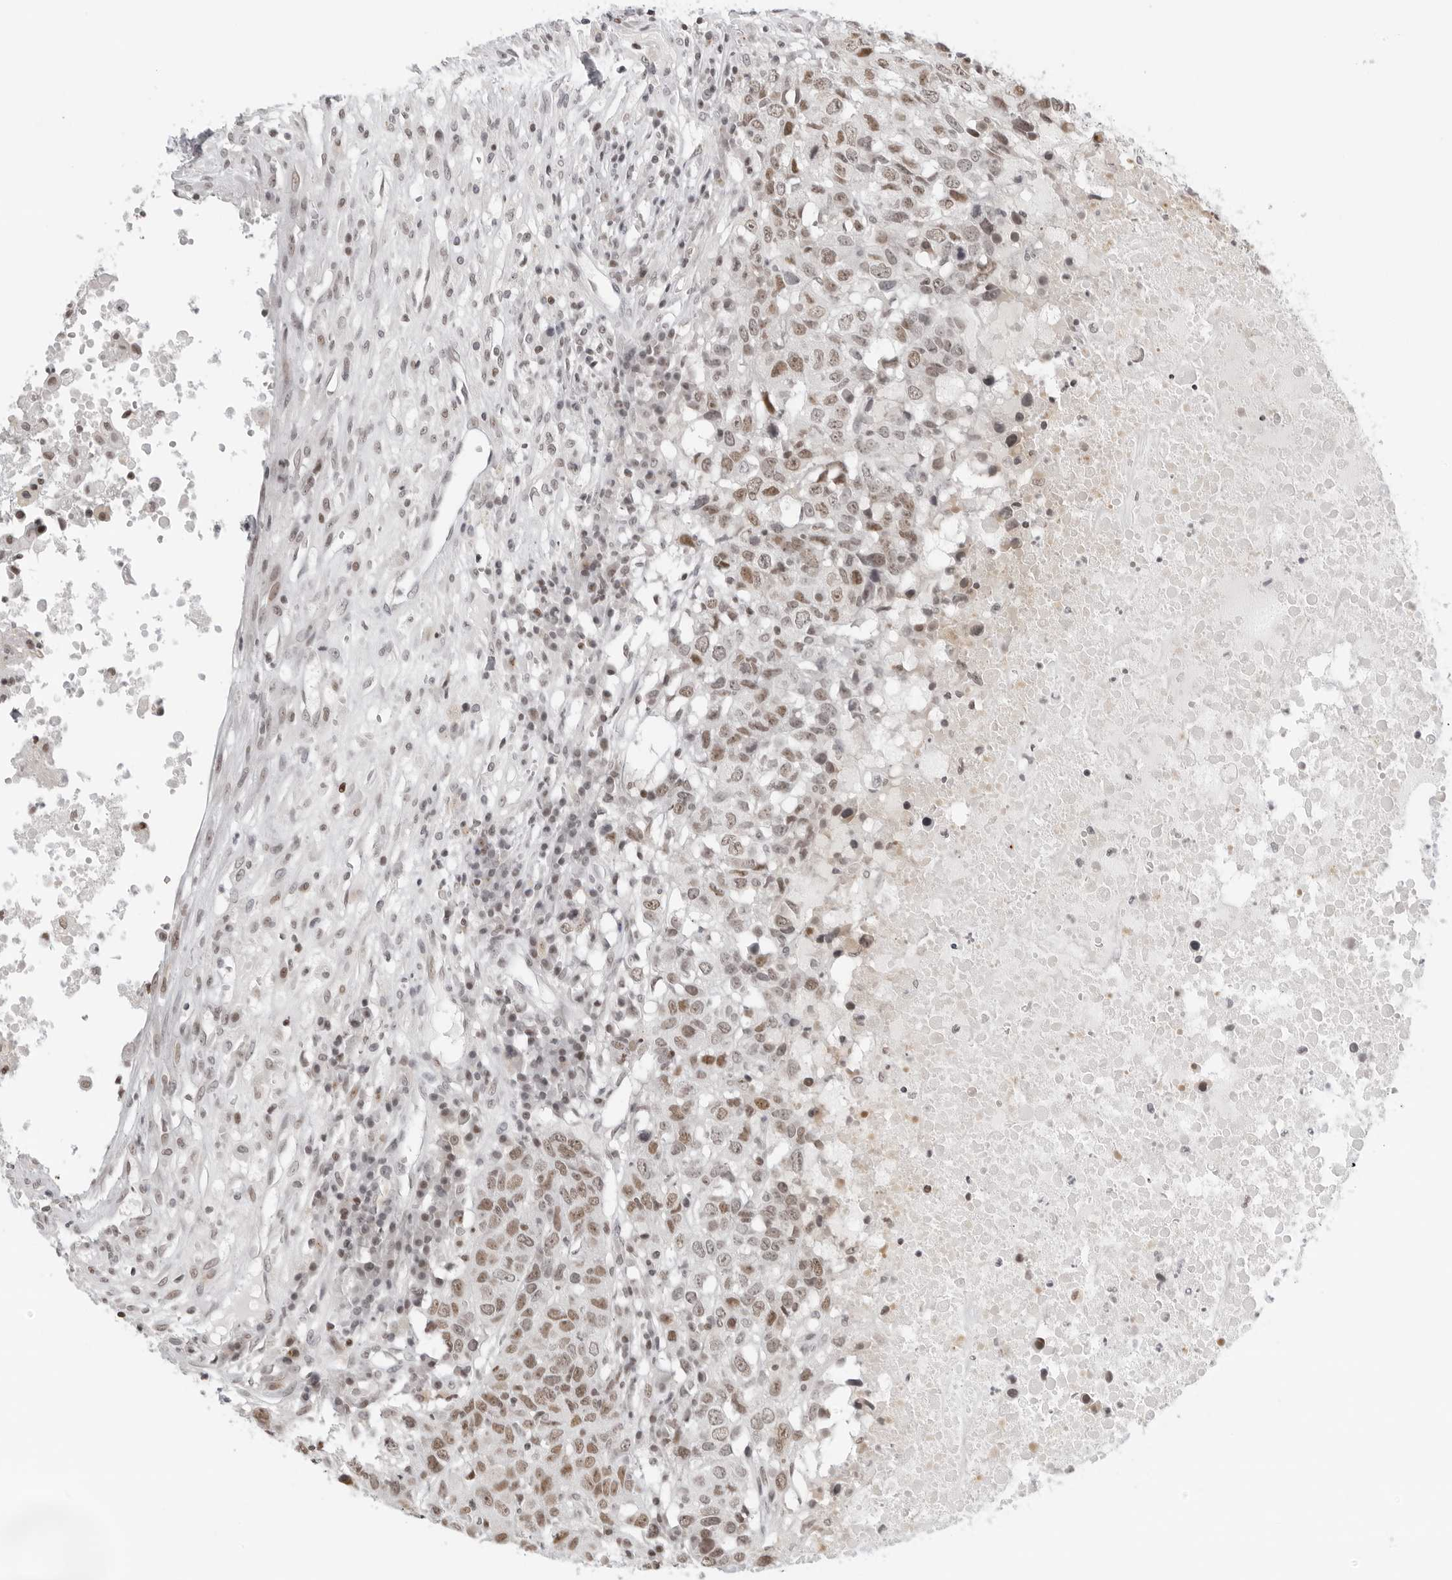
{"staining": {"intensity": "moderate", "quantity": ">75%", "location": "nuclear"}, "tissue": "head and neck cancer", "cell_type": "Tumor cells", "image_type": "cancer", "snomed": [{"axis": "morphology", "description": "Squamous cell carcinoma, NOS"}, {"axis": "topography", "description": "Head-Neck"}], "caption": "Head and neck squamous cell carcinoma stained with a brown dye exhibits moderate nuclear positive staining in about >75% of tumor cells.", "gene": "MSH6", "patient": {"sex": "male", "age": 66}}